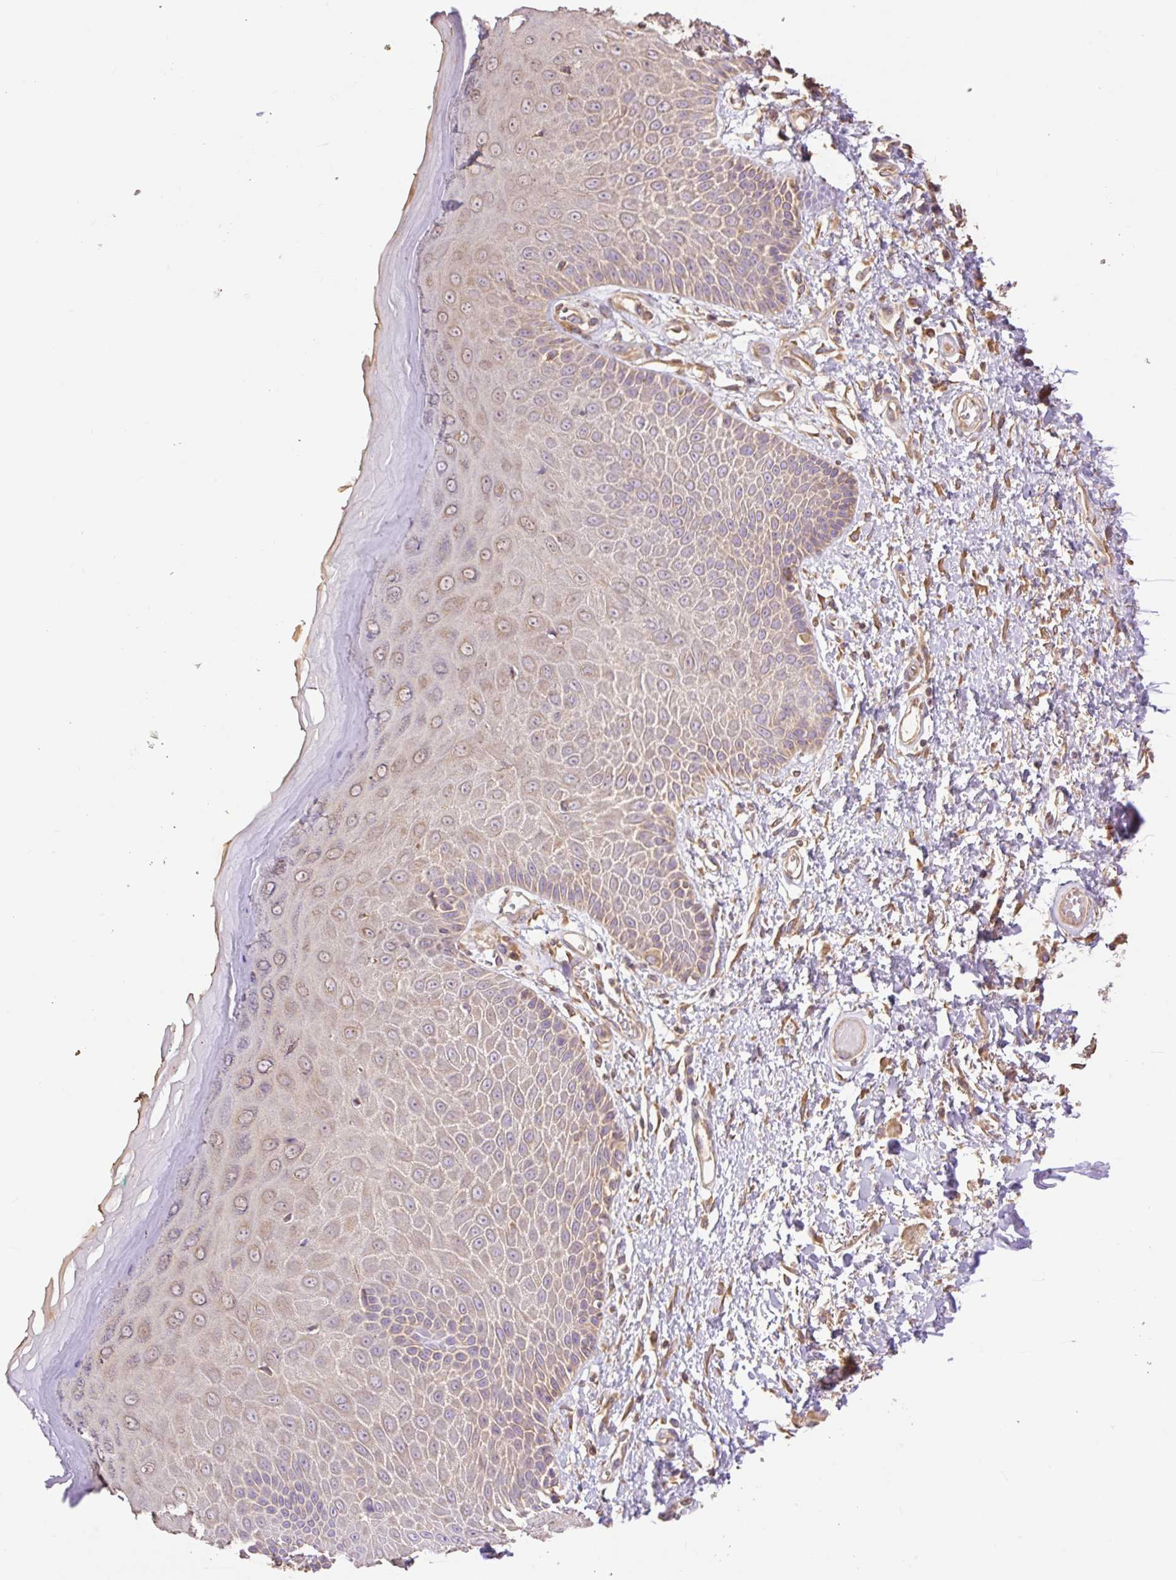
{"staining": {"intensity": "moderate", "quantity": "25%-75%", "location": "cytoplasmic/membranous"}, "tissue": "skin", "cell_type": "Epidermal cells", "image_type": "normal", "snomed": [{"axis": "morphology", "description": "Normal tissue, NOS"}, {"axis": "topography", "description": "Anal"}, {"axis": "topography", "description": "Peripheral nerve tissue"}], "caption": "Protein staining by IHC reveals moderate cytoplasmic/membranous expression in approximately 25%-75% of epidermal cells in unremarkable skin. (brown staining indicates protein expression, while blue staining denotes nuclei).", "gene": "DESI1", "patient": {"sex": "male", "age": 78}}